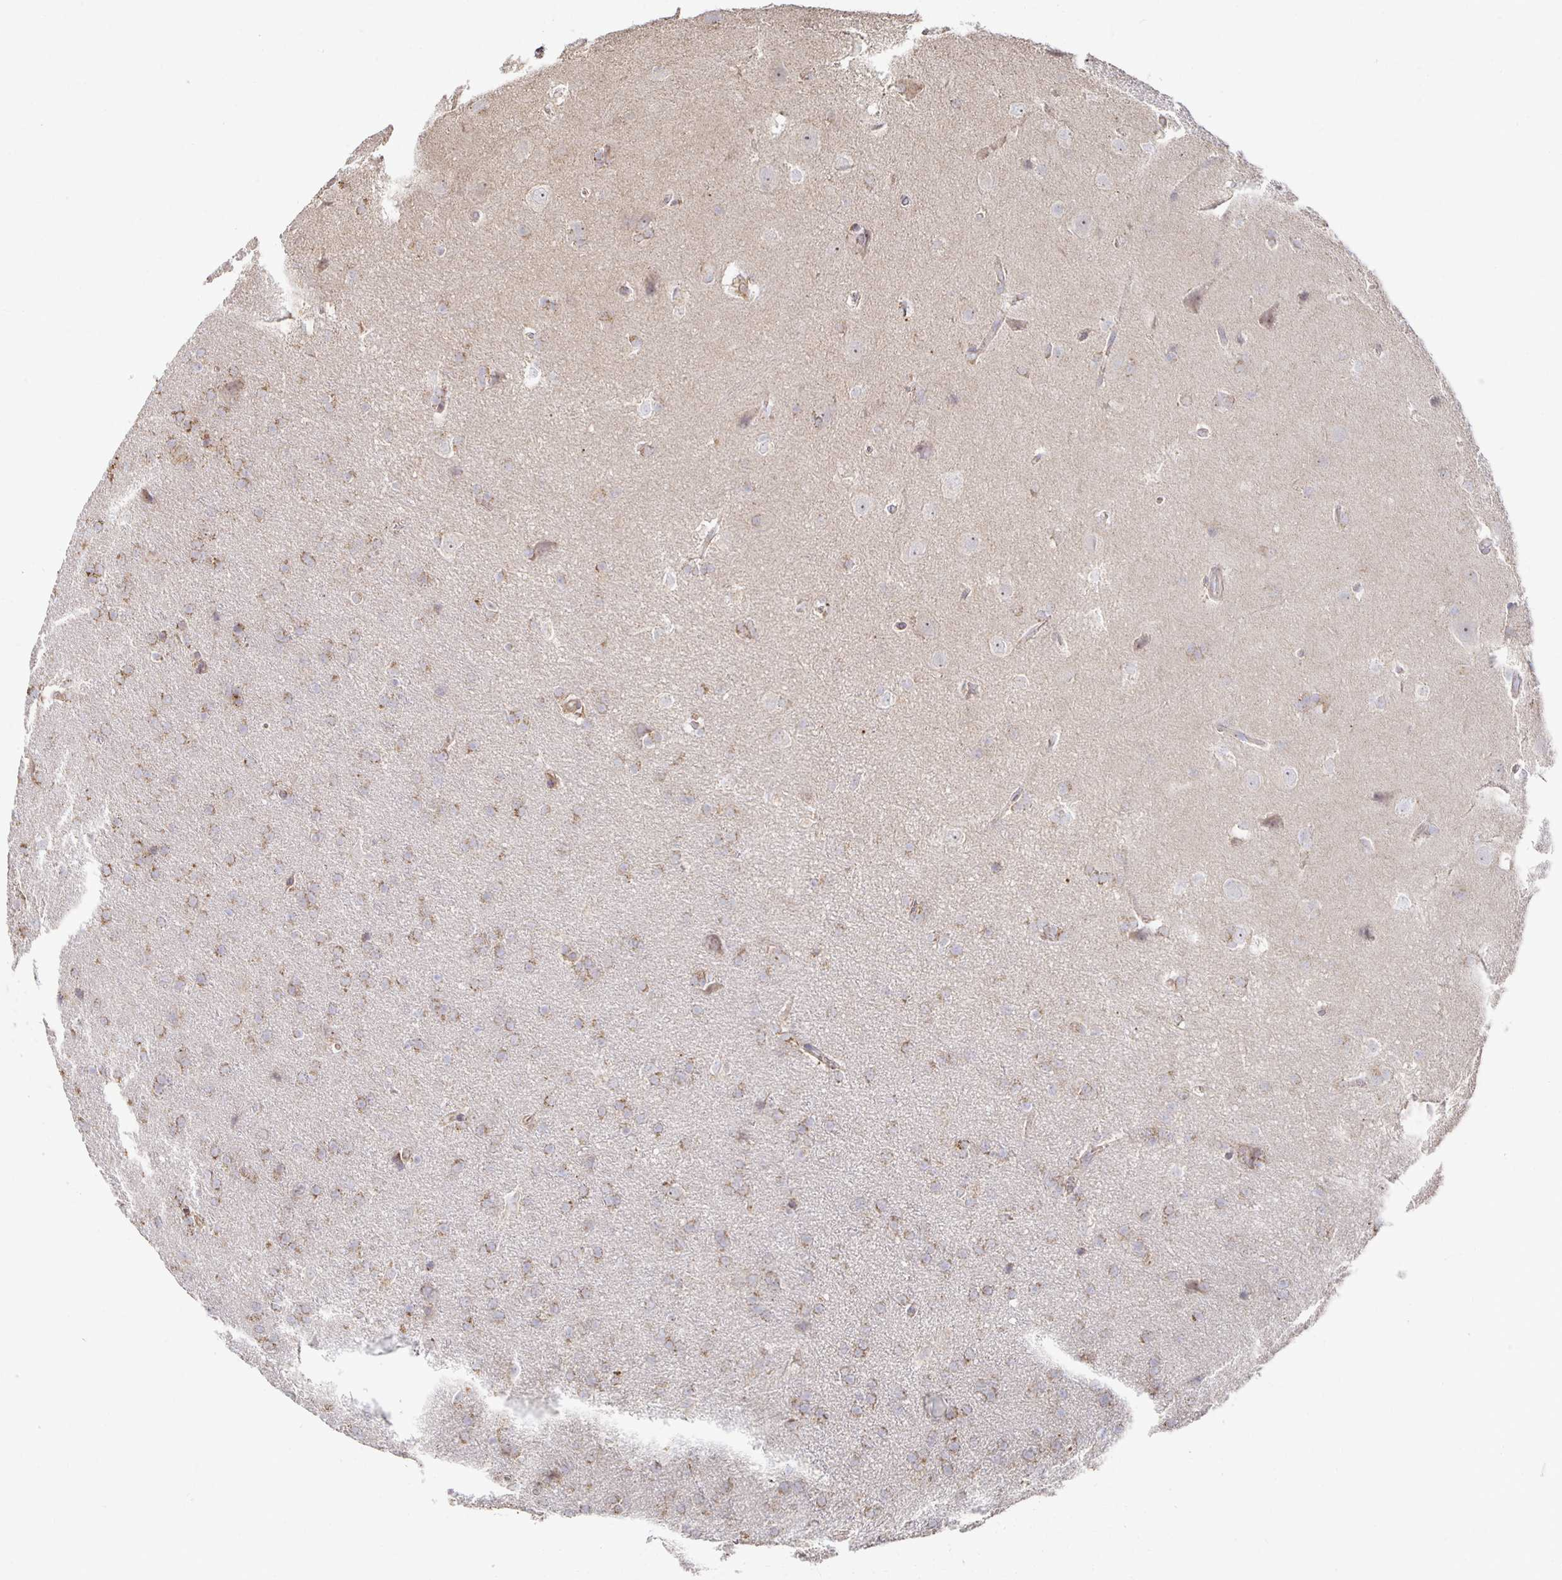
{"staining": {"intensity": "weak", "quantity": "25%-75%", "location": "cytoplasmic/membranous"}, "tissue": "glioma", "cell_type": "Tumor cells", "image_type": "cancer", "snomed": [{"axis": "morphology", "description": "Glioma, malignant, Low grade"}, {"axis": "topography", "description": "Brain"}], "caption": "Protein expression analysis of glioma displays weak cytoplasmic/membranous positivity in approximately 25%-75% of tumor cells.", "gene": "NKX2-8", "patient": {"sex": "female", "age": 32}}